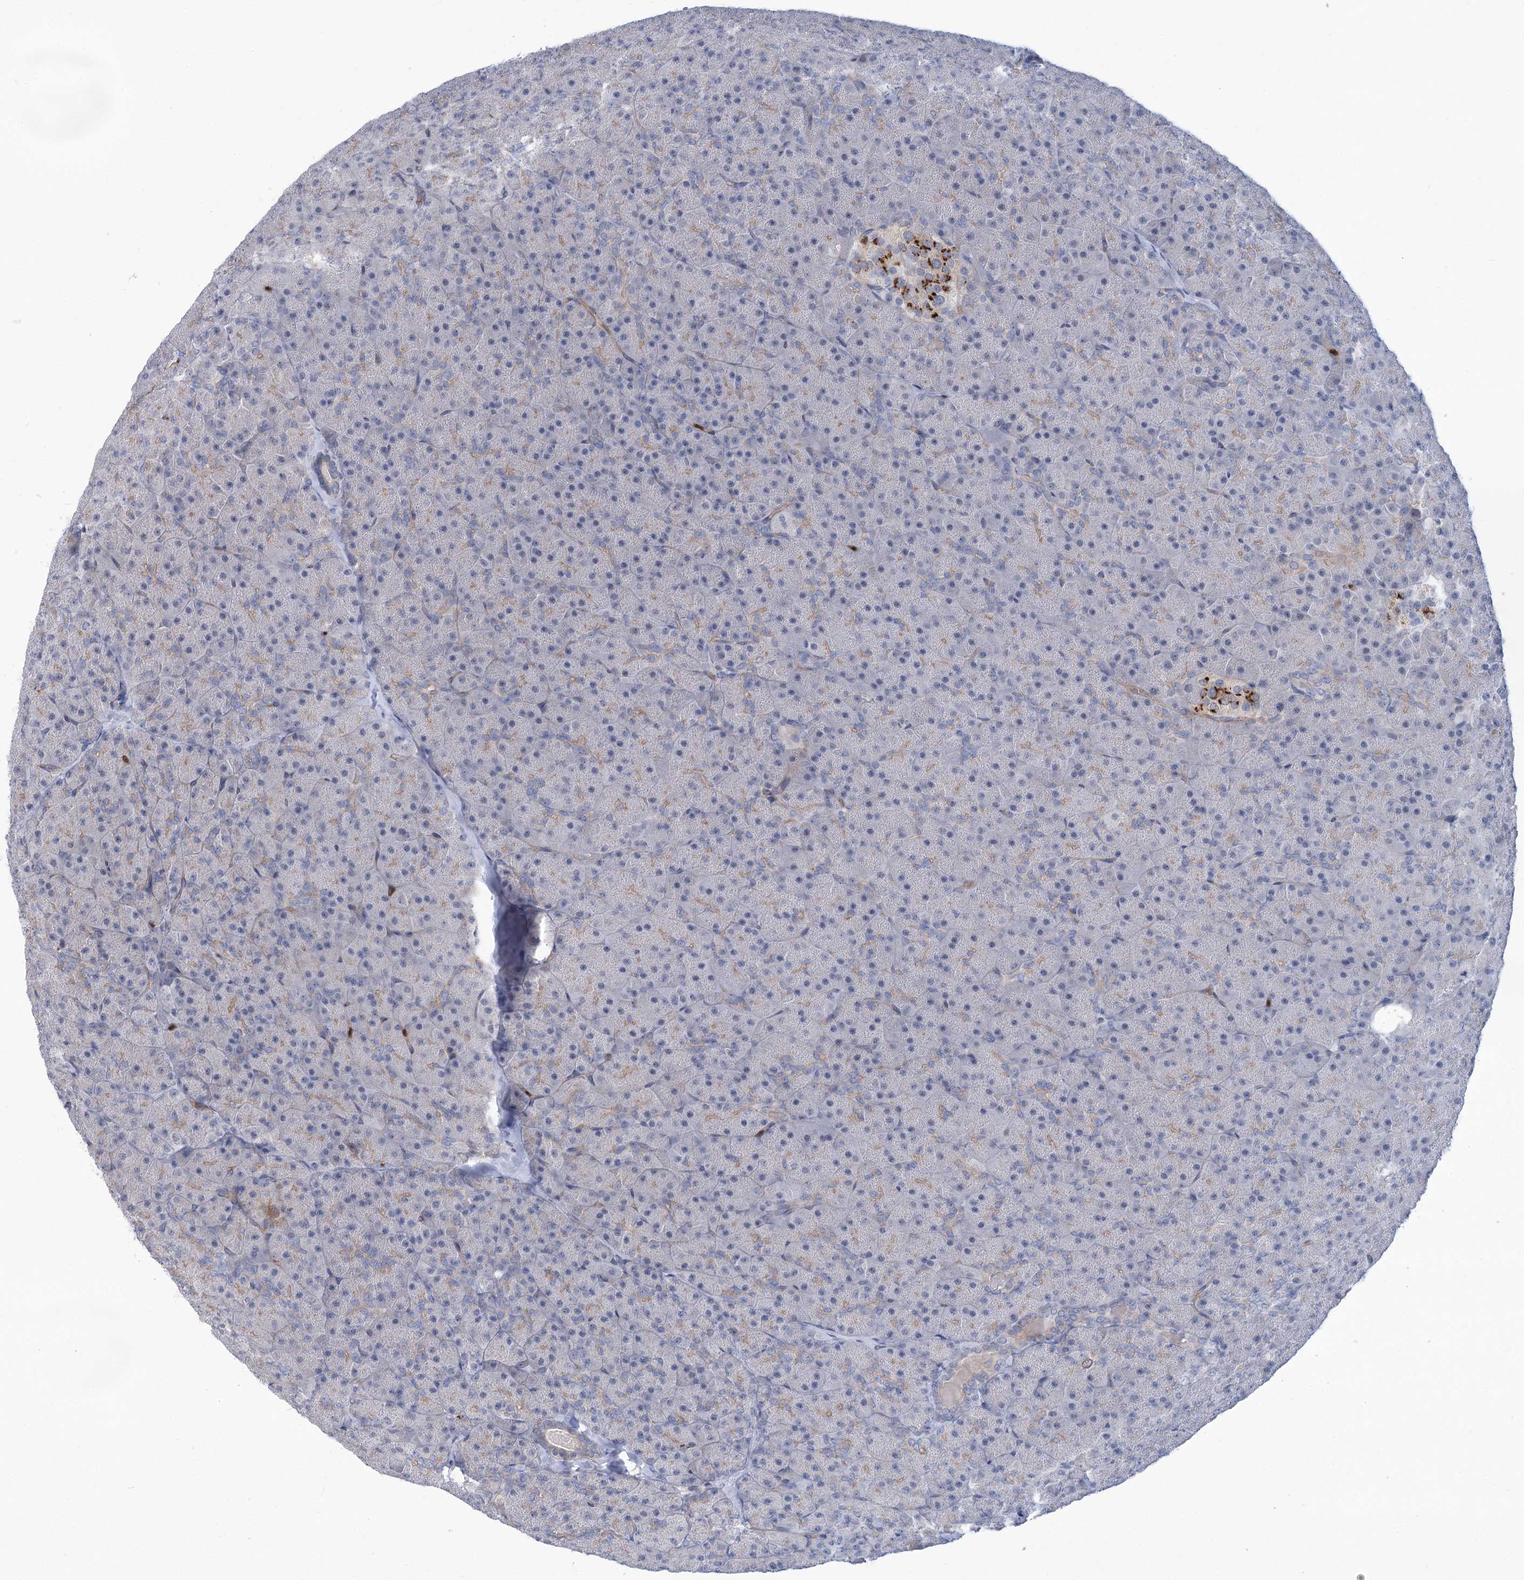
{"staining": {"intensity": "negative", "quantity": "none", "location": "none"}, "tissue": "pancreas", "cell_type": "Exocrine glandular cells", "image_type": "normal", "snomed": [{"axis": "morphology", "description": "Normal tissue, NOS"}, {"axis": "topography", "description": "Pancreas"}], "caption": "Immunohistochemistry image of normal pancreas: pancreas stained with DAB (3,3'-diaminobenzidine) displays no significant protein staining in exocrine glandular cells. The staining was performed using DAB (3,3'-diaminobenzidine) to visualize the protein expression in brown, while the nuclei were stained in blue with hematoxylin (Magnification: 20x).", "gene": "THAP6", "patient": {"sex": "male", "age": 36}}